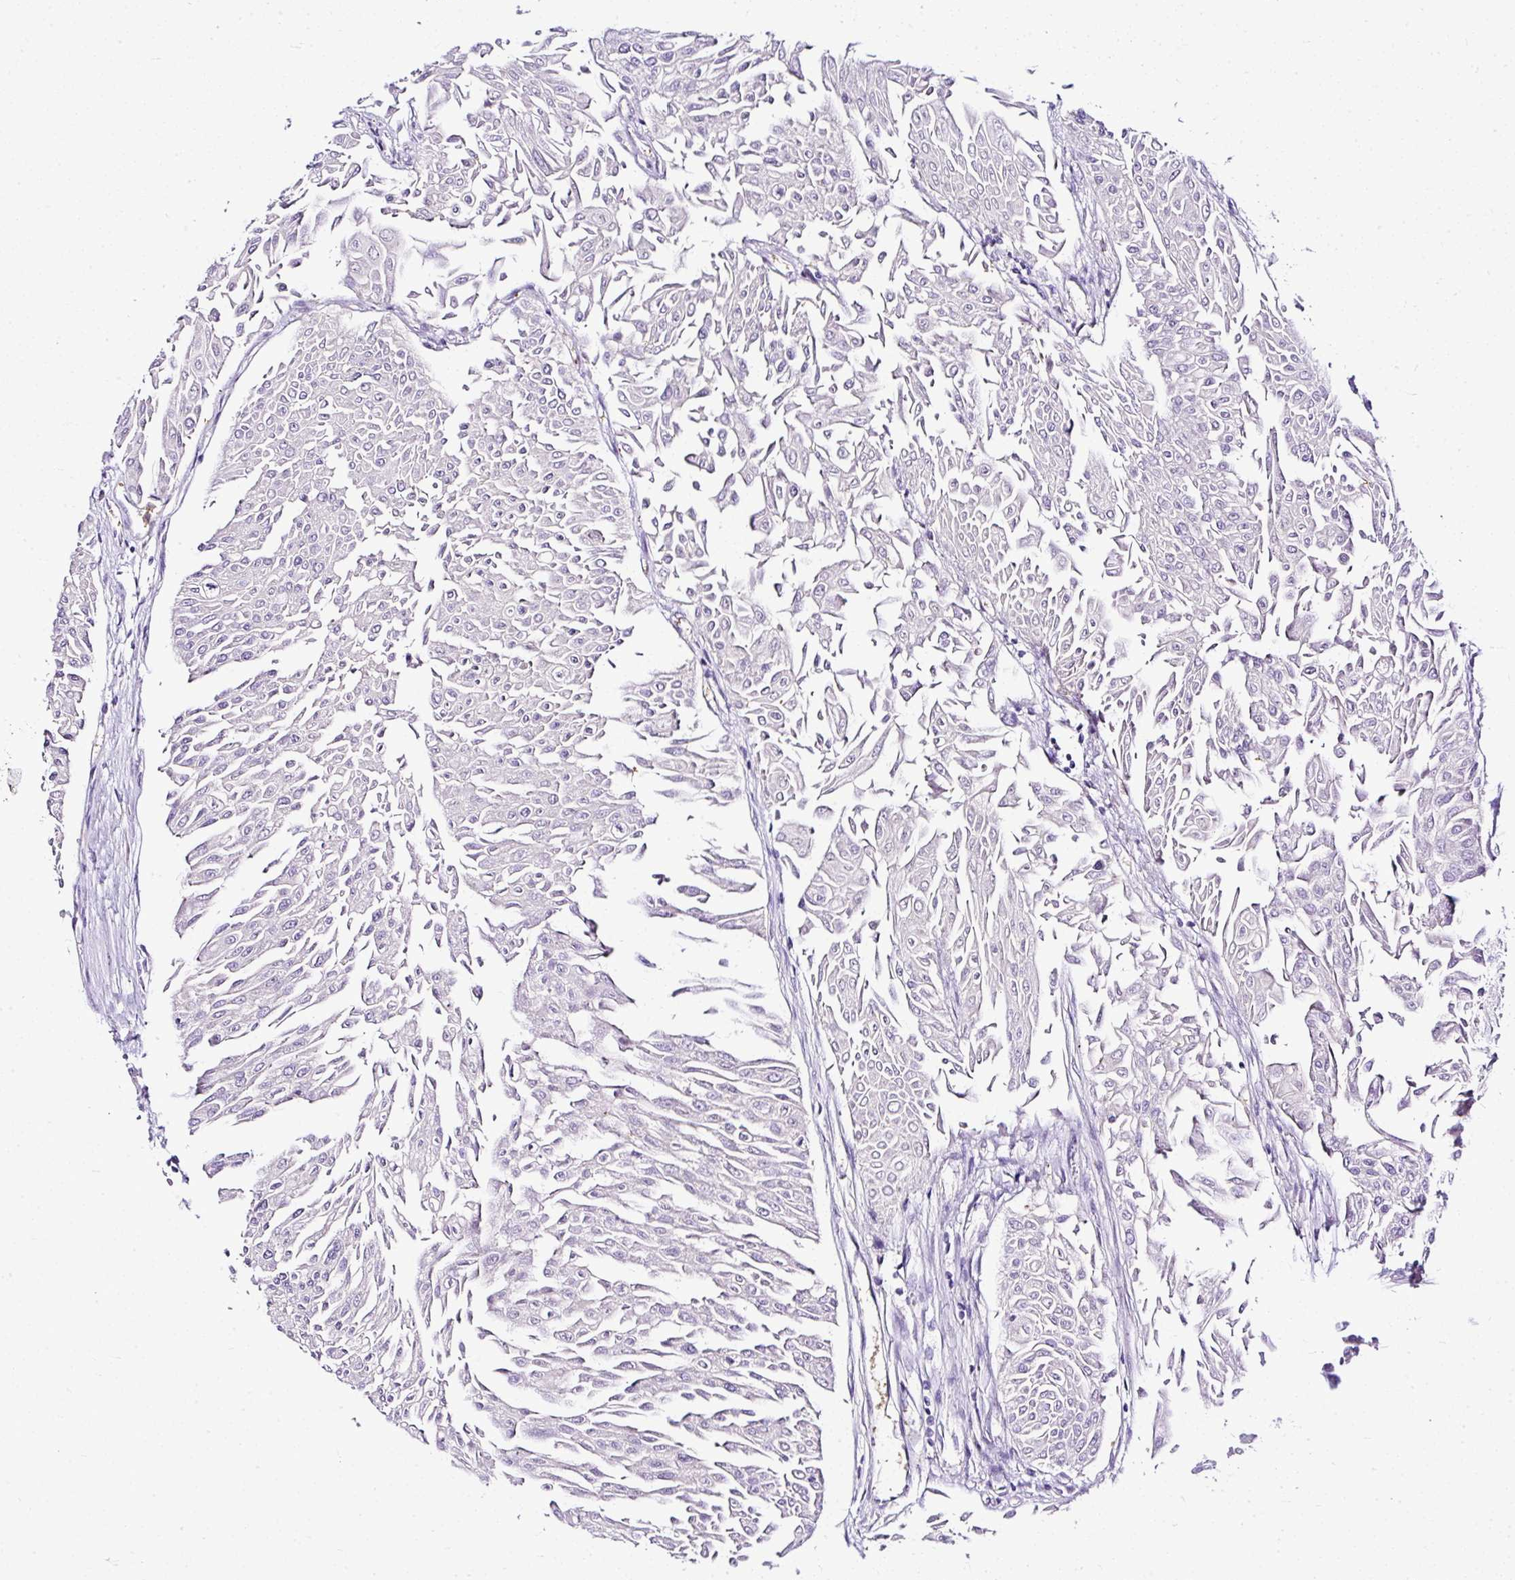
{"staining": {"intensity": "negative", "quantity": "none", "location": "none"}, "tissue": "urothelial cancer", "cell_type": "Tumor cells", "image_type": "cancer", "snomed": [{"axis": "morphology", "description": "Urothelial carcinoma, Low grade"}, {"axis": "topography", "description": "Urinary bladder"}], "caption": "Tumor cells are negative for protein expression in human low-grade urothelial carcinoma.", "gene": "DEPDC5", "patient": {"sex": "male", "age": 67}}